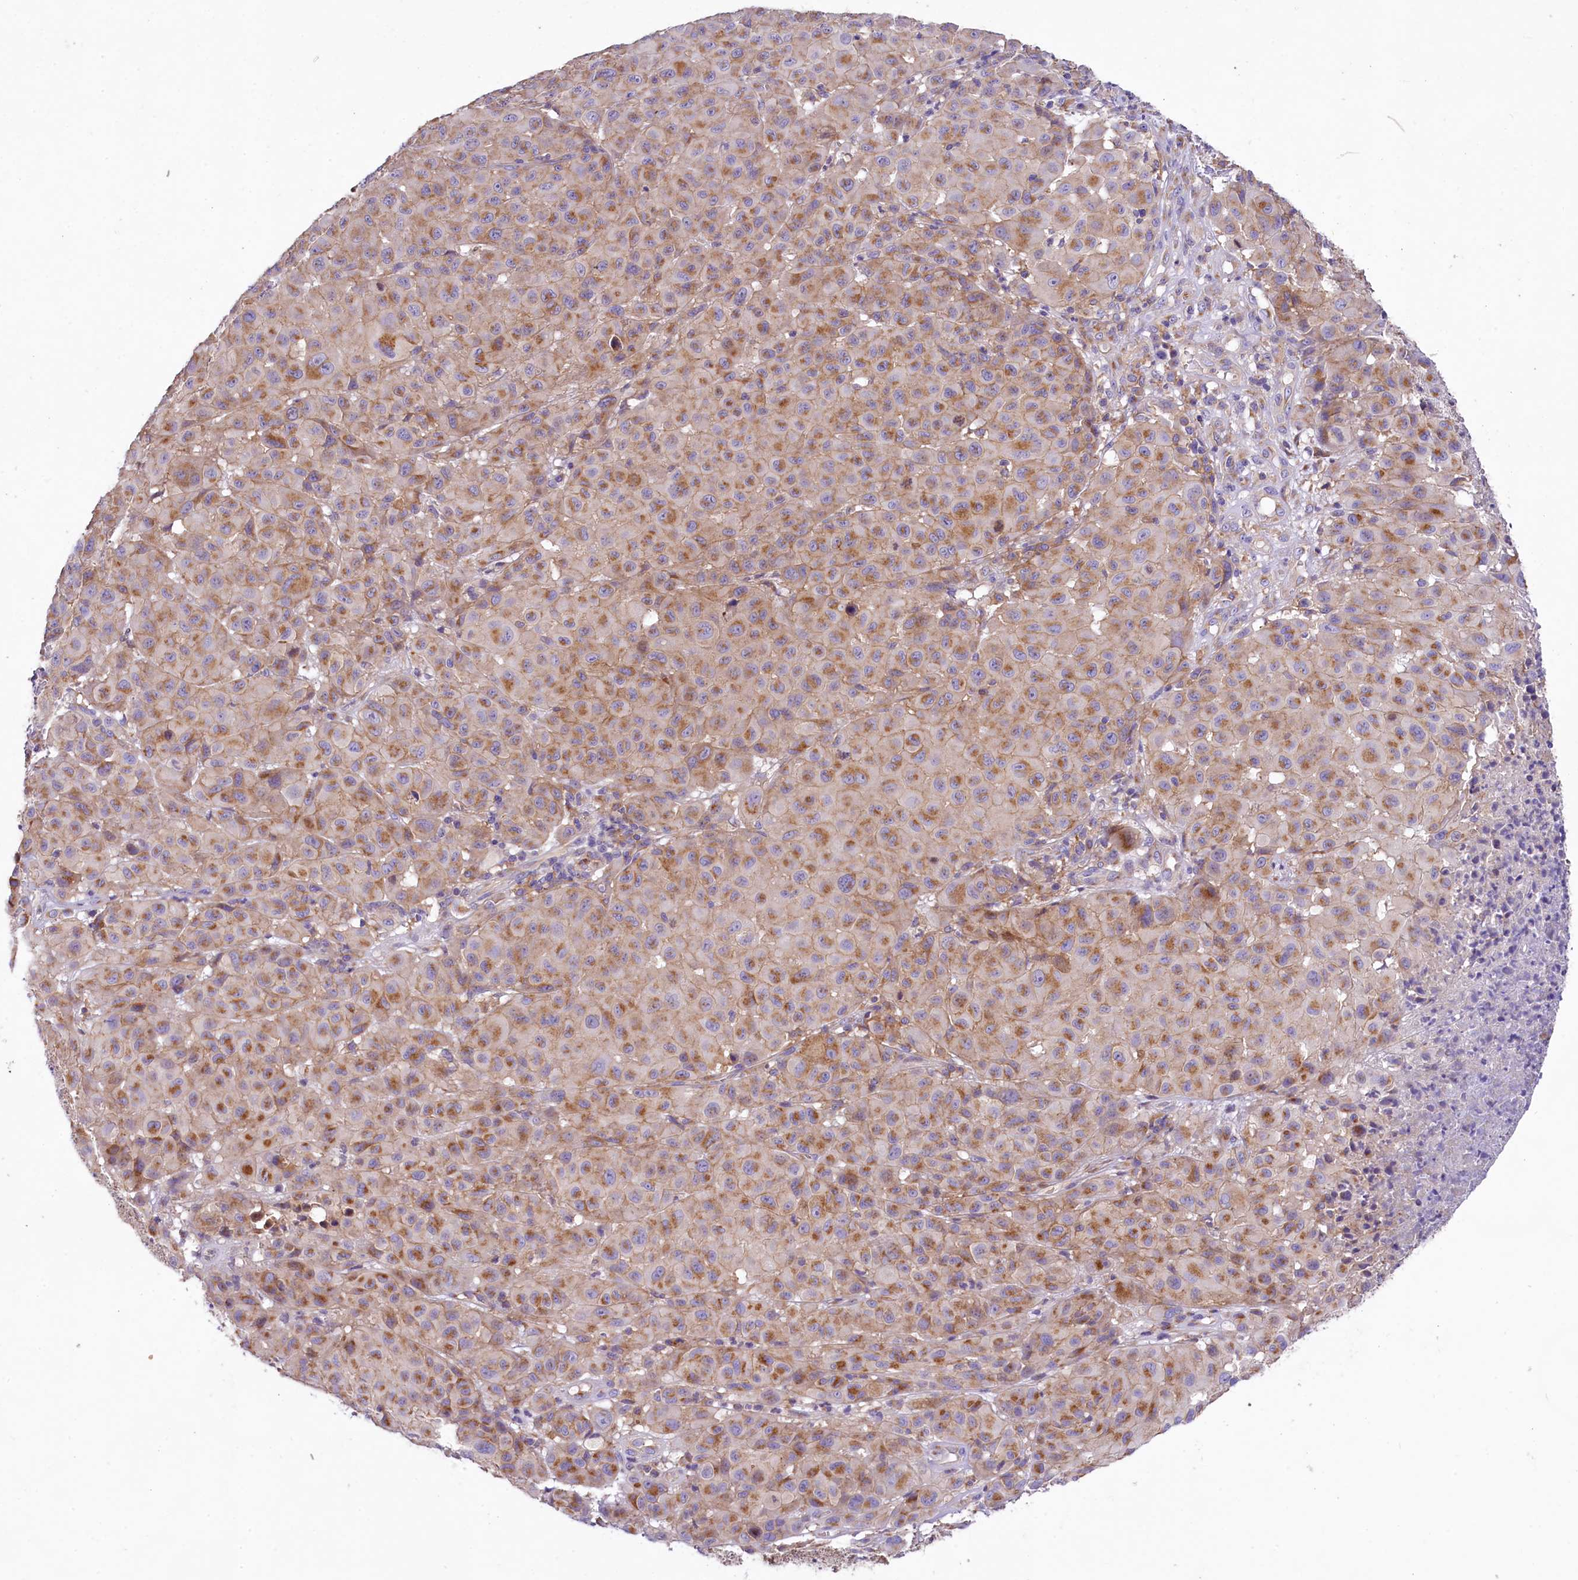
{"staining": {"intensity": "moderate", "quantity": ">75%", "location": "cytoplasmic/membranous"}, "tissue": "melanoma", "cell_type": "Tumor cells", "image_type": "cancer", "snomed": [{"axis": "morphology", "description": "Malignant melanoma, NOS"}, {"axis": "topography", "description": "Skin"}], "caption": "This is a micrograph of immunohistochemistry (IHC) staining of malignant melanoma, which shows moderate staining in the cytoplasmic/membranous of tumor cells.", "gene": "PEMT", "patient": {"sex": "male", "age": 73}}